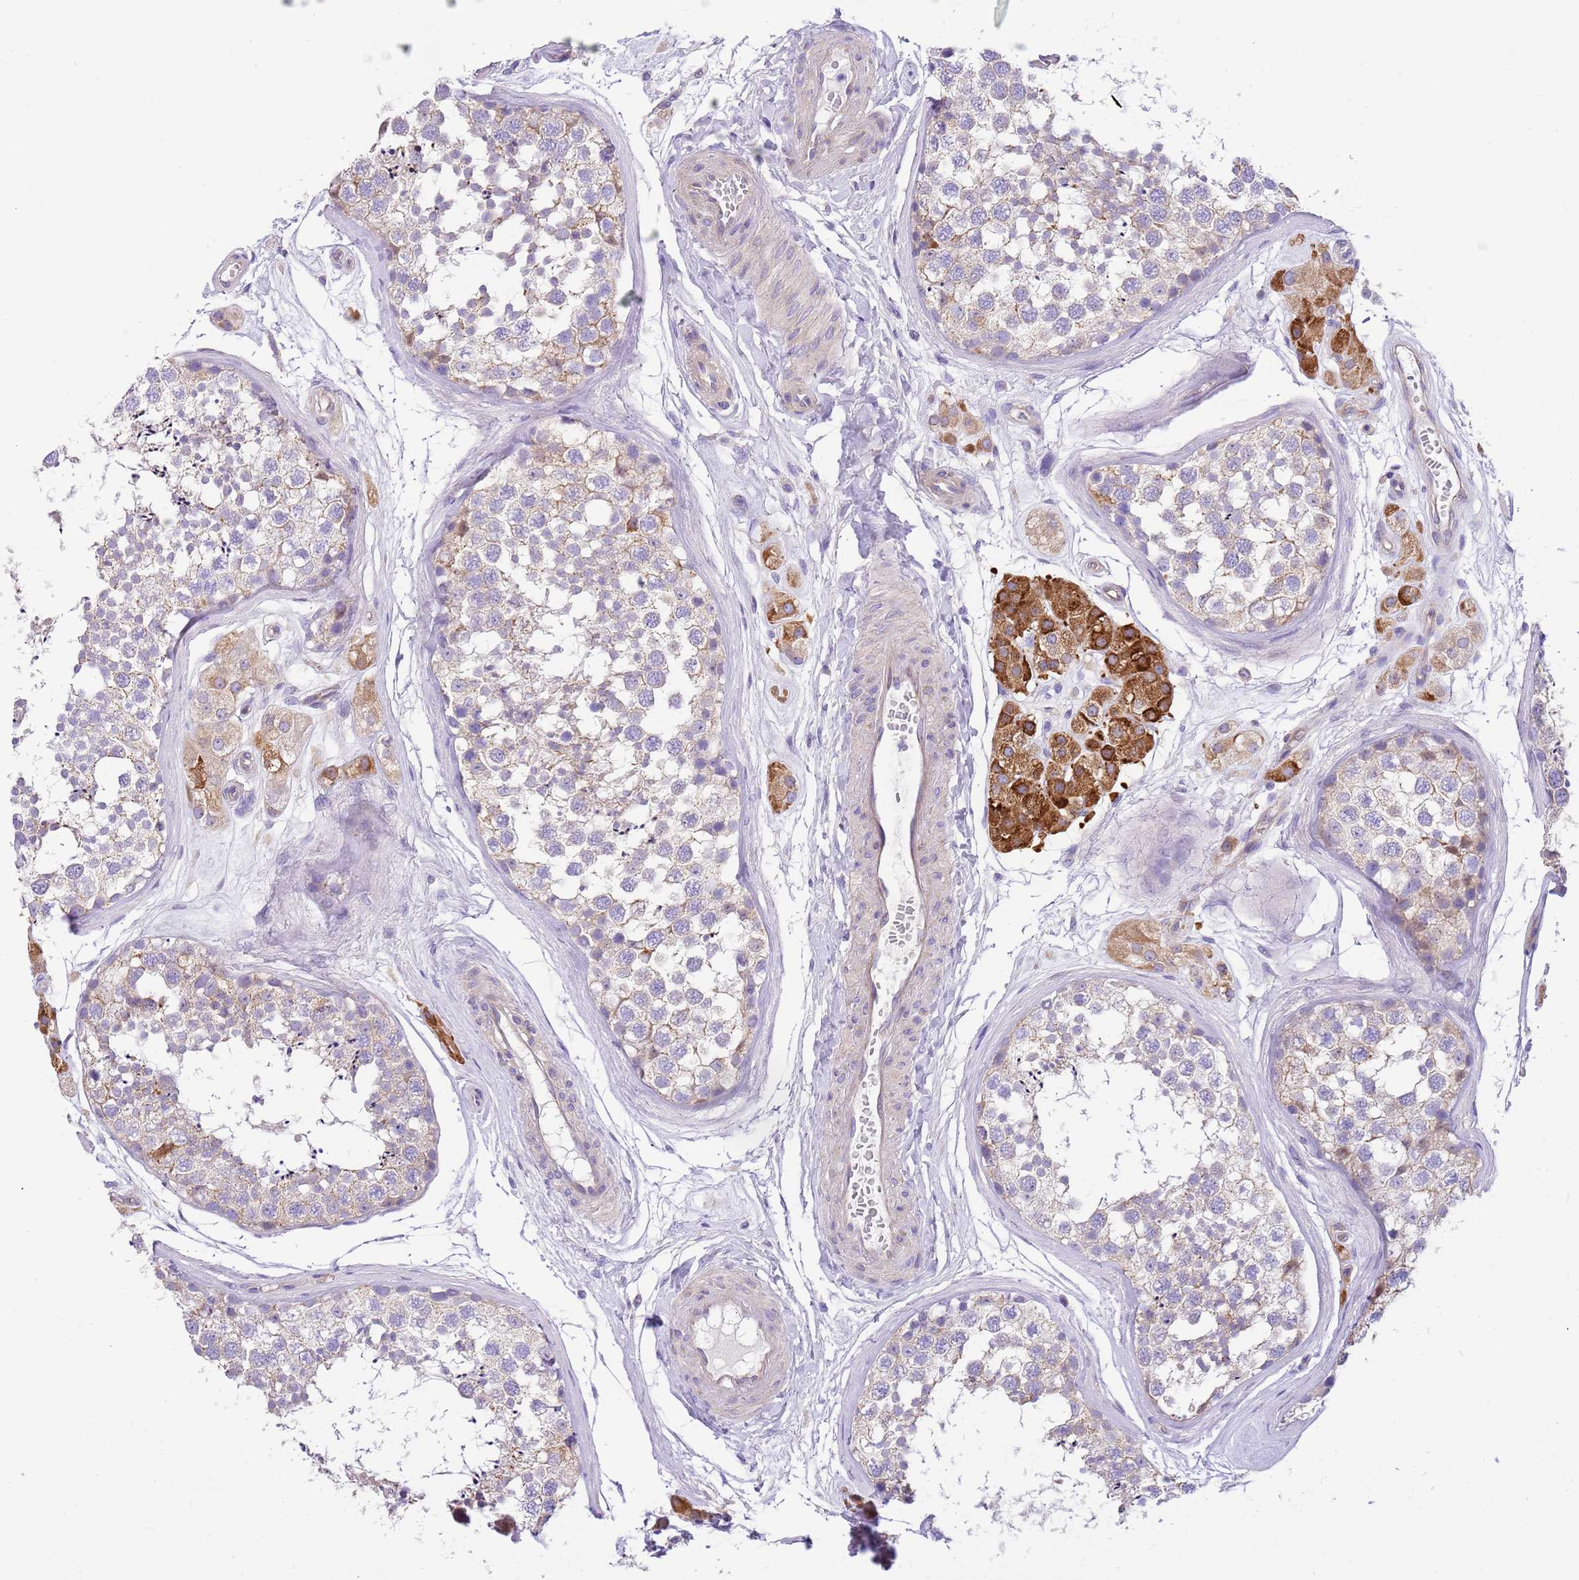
{"staining": {"intensity": "weak", "quantity": "<25%", "location": "cytoplasmic/membranous"}, "tissue": "testis", "cell_type": "Cells in seminiferous ducts", "image_type": "normal", "snomed": [{"axis": "morphology", "description": "Normal tissue, NOS"}, {"axis": "topography", "description": "Testis"}], "caption": "This is a image of immunohistochemistry staining of unremarkable testis, which shows no expression in cells in seminiferous ducts. (IHC, brightfield microscopy, high magnification).", "gene": "SERINC3", "patient": {"sex": "male", "age": 56}}